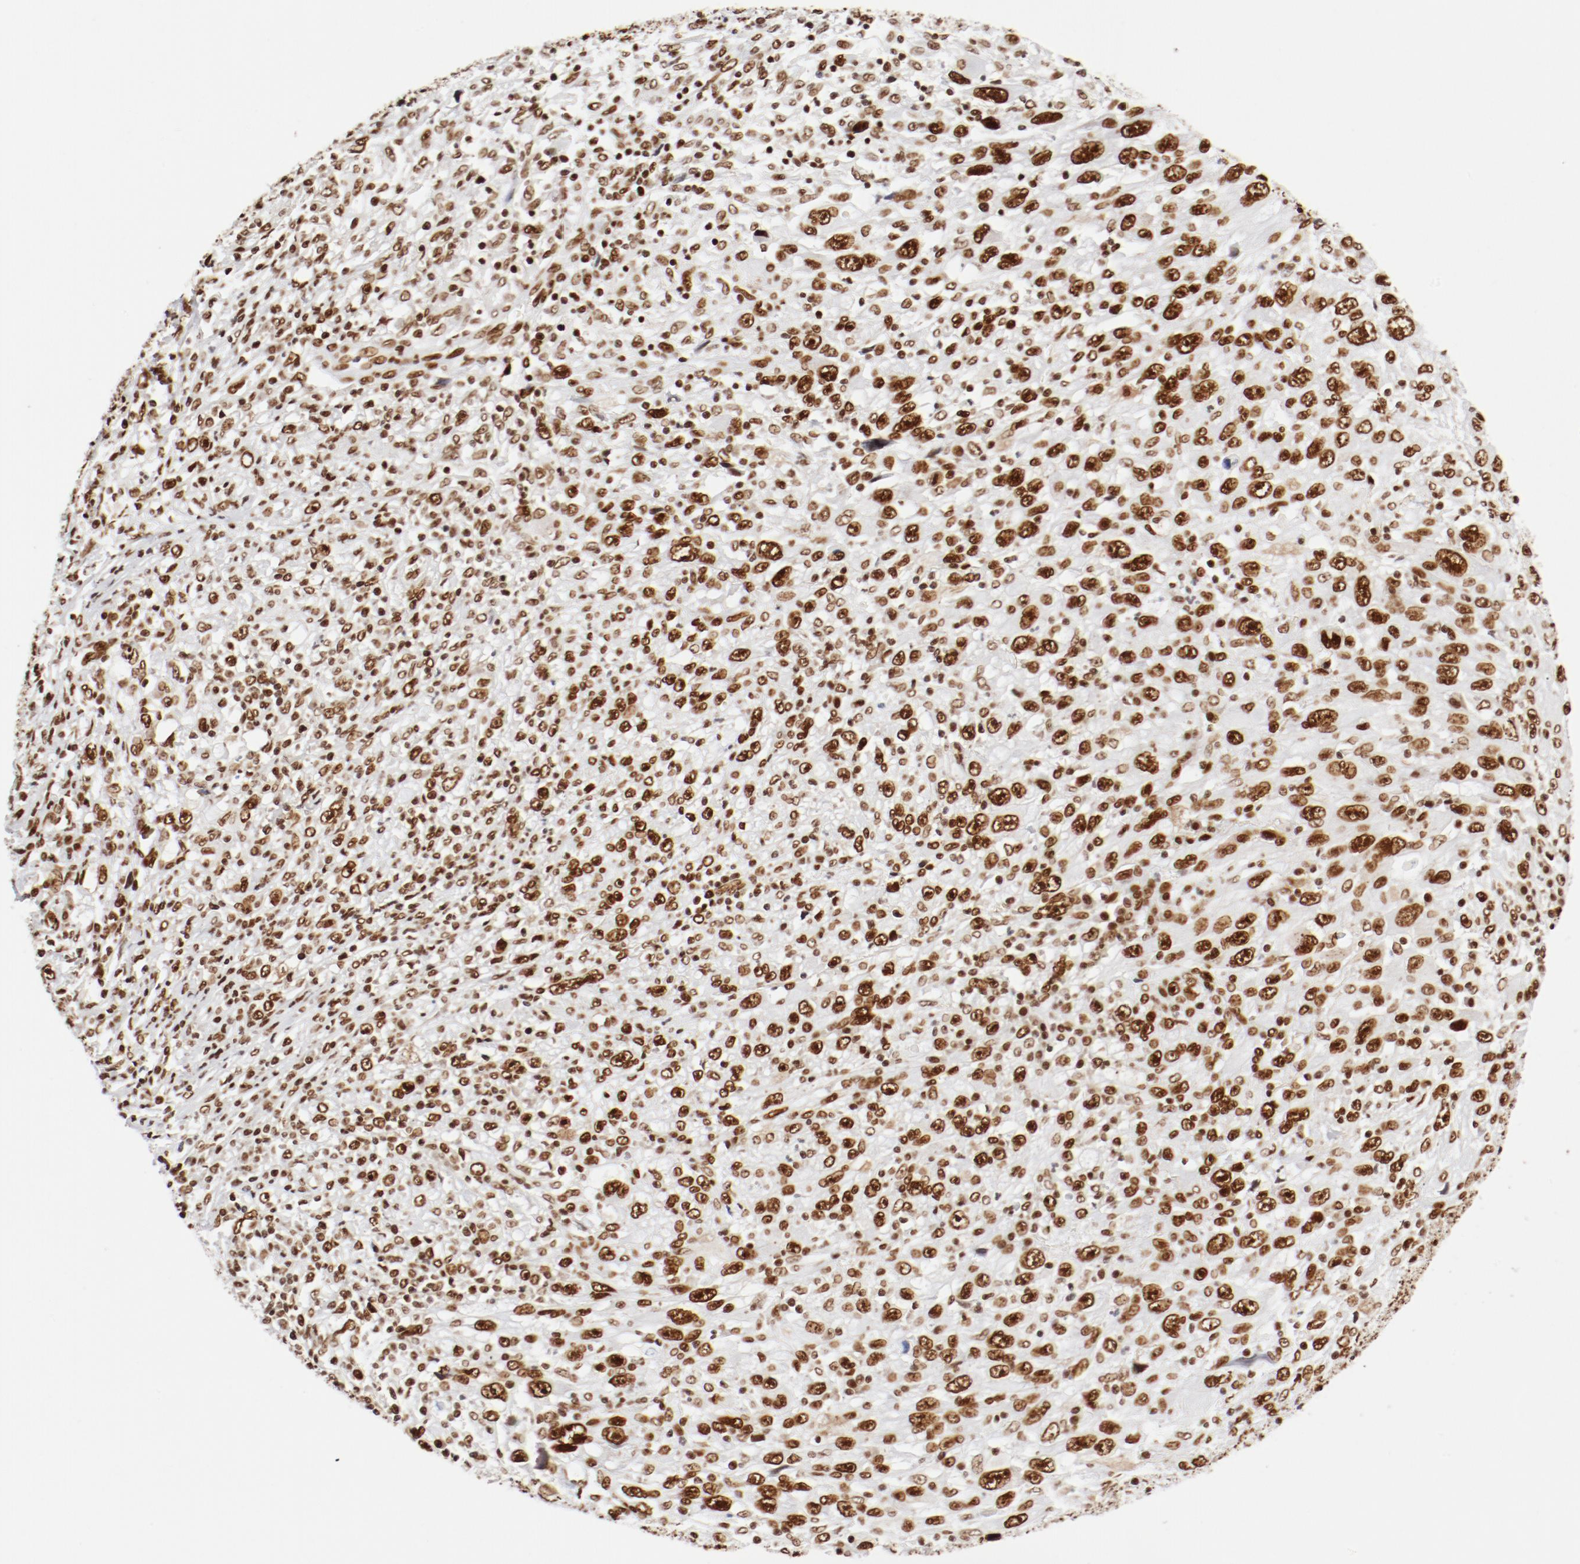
{"staining": {"intensity": "strong", "quantity": ">75%", "location": "nuclear"}, "tissue": "melanoma", "cell_type": "Tumor cells", "image_type": "cancer", "snomed": [{"axis": "morphology", "description": "Malignant melanoma, Metastatic site"}, {"axis": "topography", "description": "Skin"}], "caption": "Immunohistochemistry micrograph of human malignant melanoma (metastatic site) stained for a protein (brown), which demonstrates high levels of strong nuclear staining in approximately >75% of tumor cells.", "gene": "CTBP1", "patient": {"sex": "female", "age": 56}}